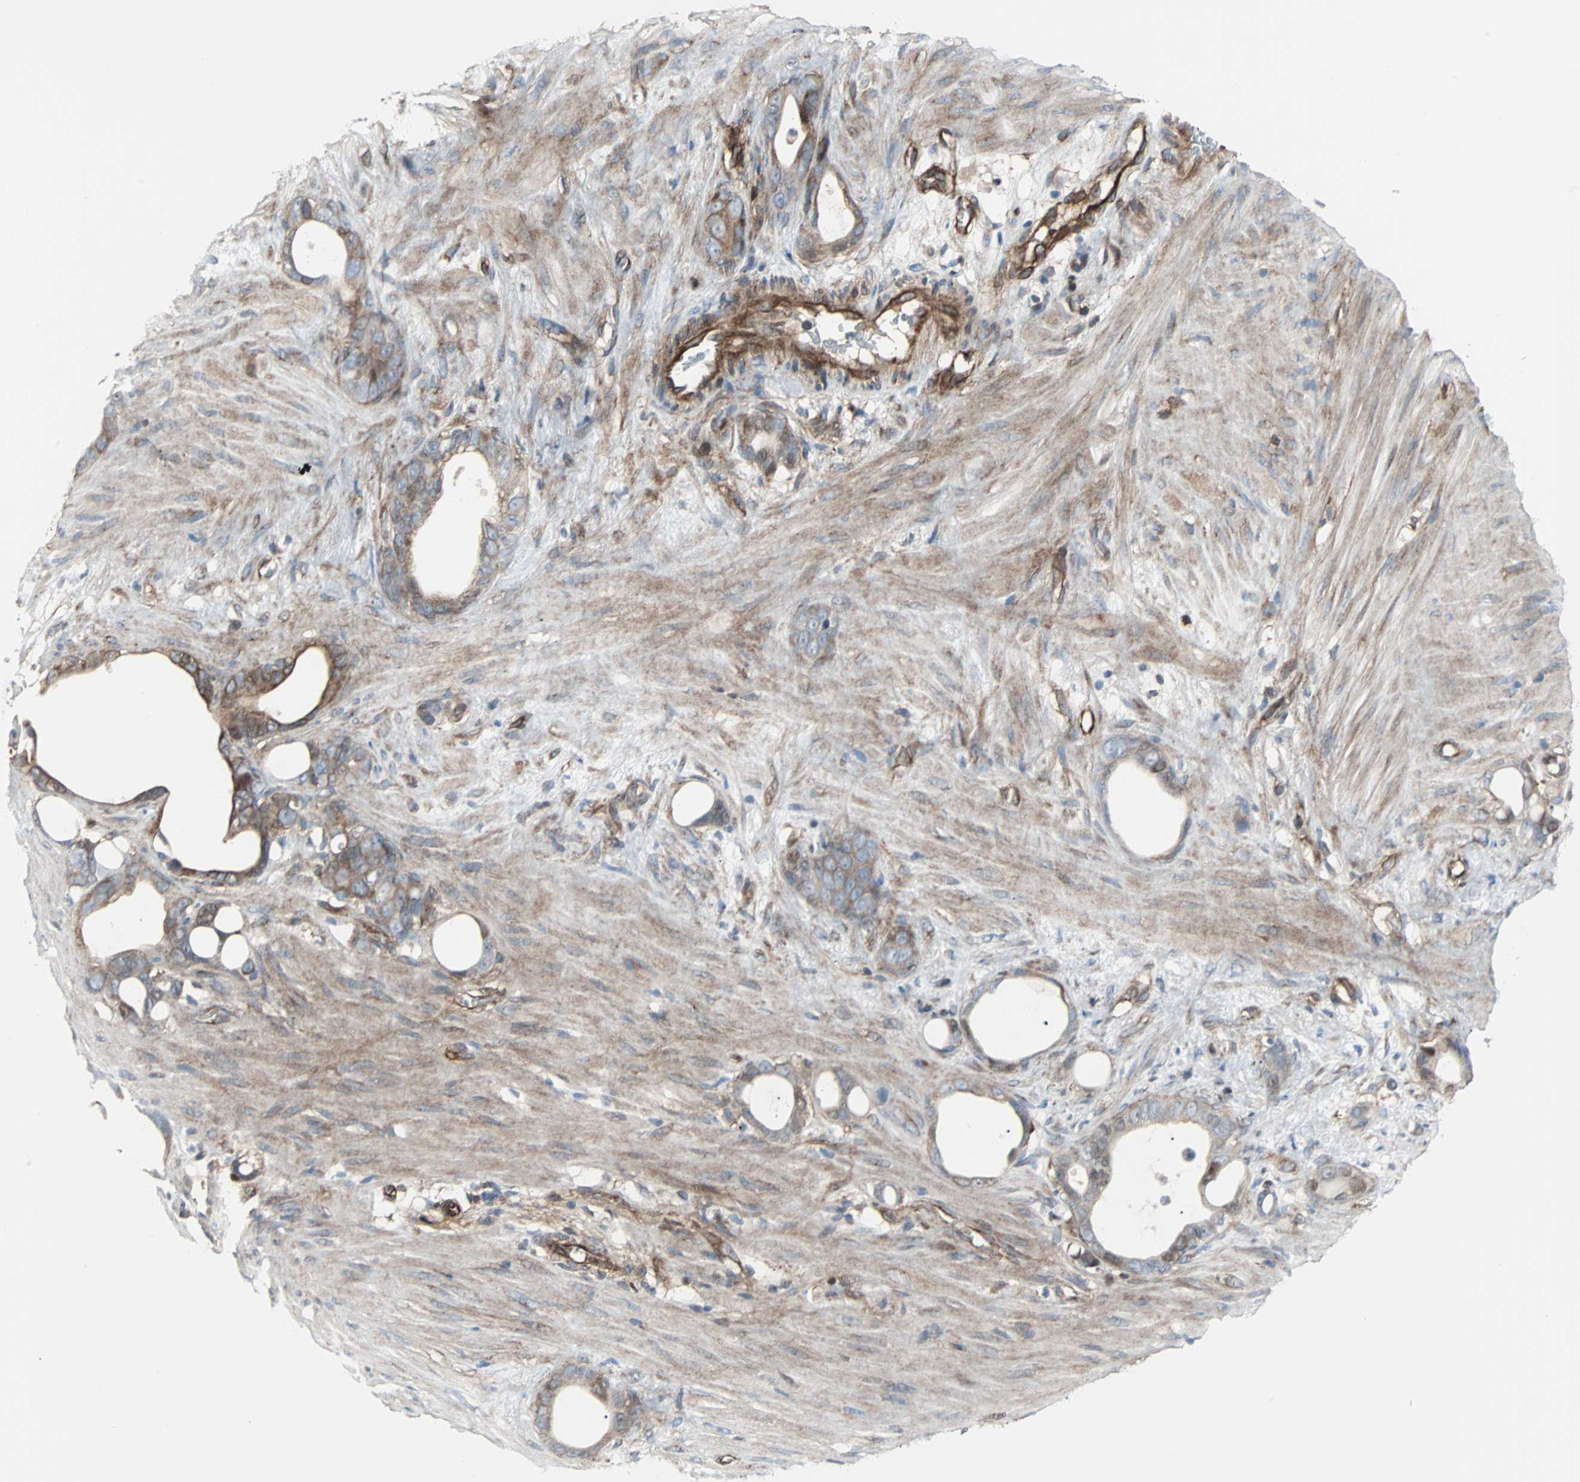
{"staining": {"intensity": "moderate", "quantity": ">75%", "location": "cytoplasmic/membranous"}, "tissue": "stomach cancer", "cell_type": "Tumor cells", "image_type": "cancer", "snomed": [{"axis": "morphology", "description": "Adenocarcinoma, NOS"}, {"axis": "topography", "description": "Stomach"}], "caption": "Immunohistochemistry photomicrograph of neoplastic tissue: human stomach adenocarcinoma stained using immunohistochemistry demonstrates medium levels of moderate protein expression localized specifically in the cytoplasmic/membranous of tumor cells, appearing as a cytoplasmic/membranous brown color.", "gene": "RELA", "patient": {"sex": "female", "age": 75}}